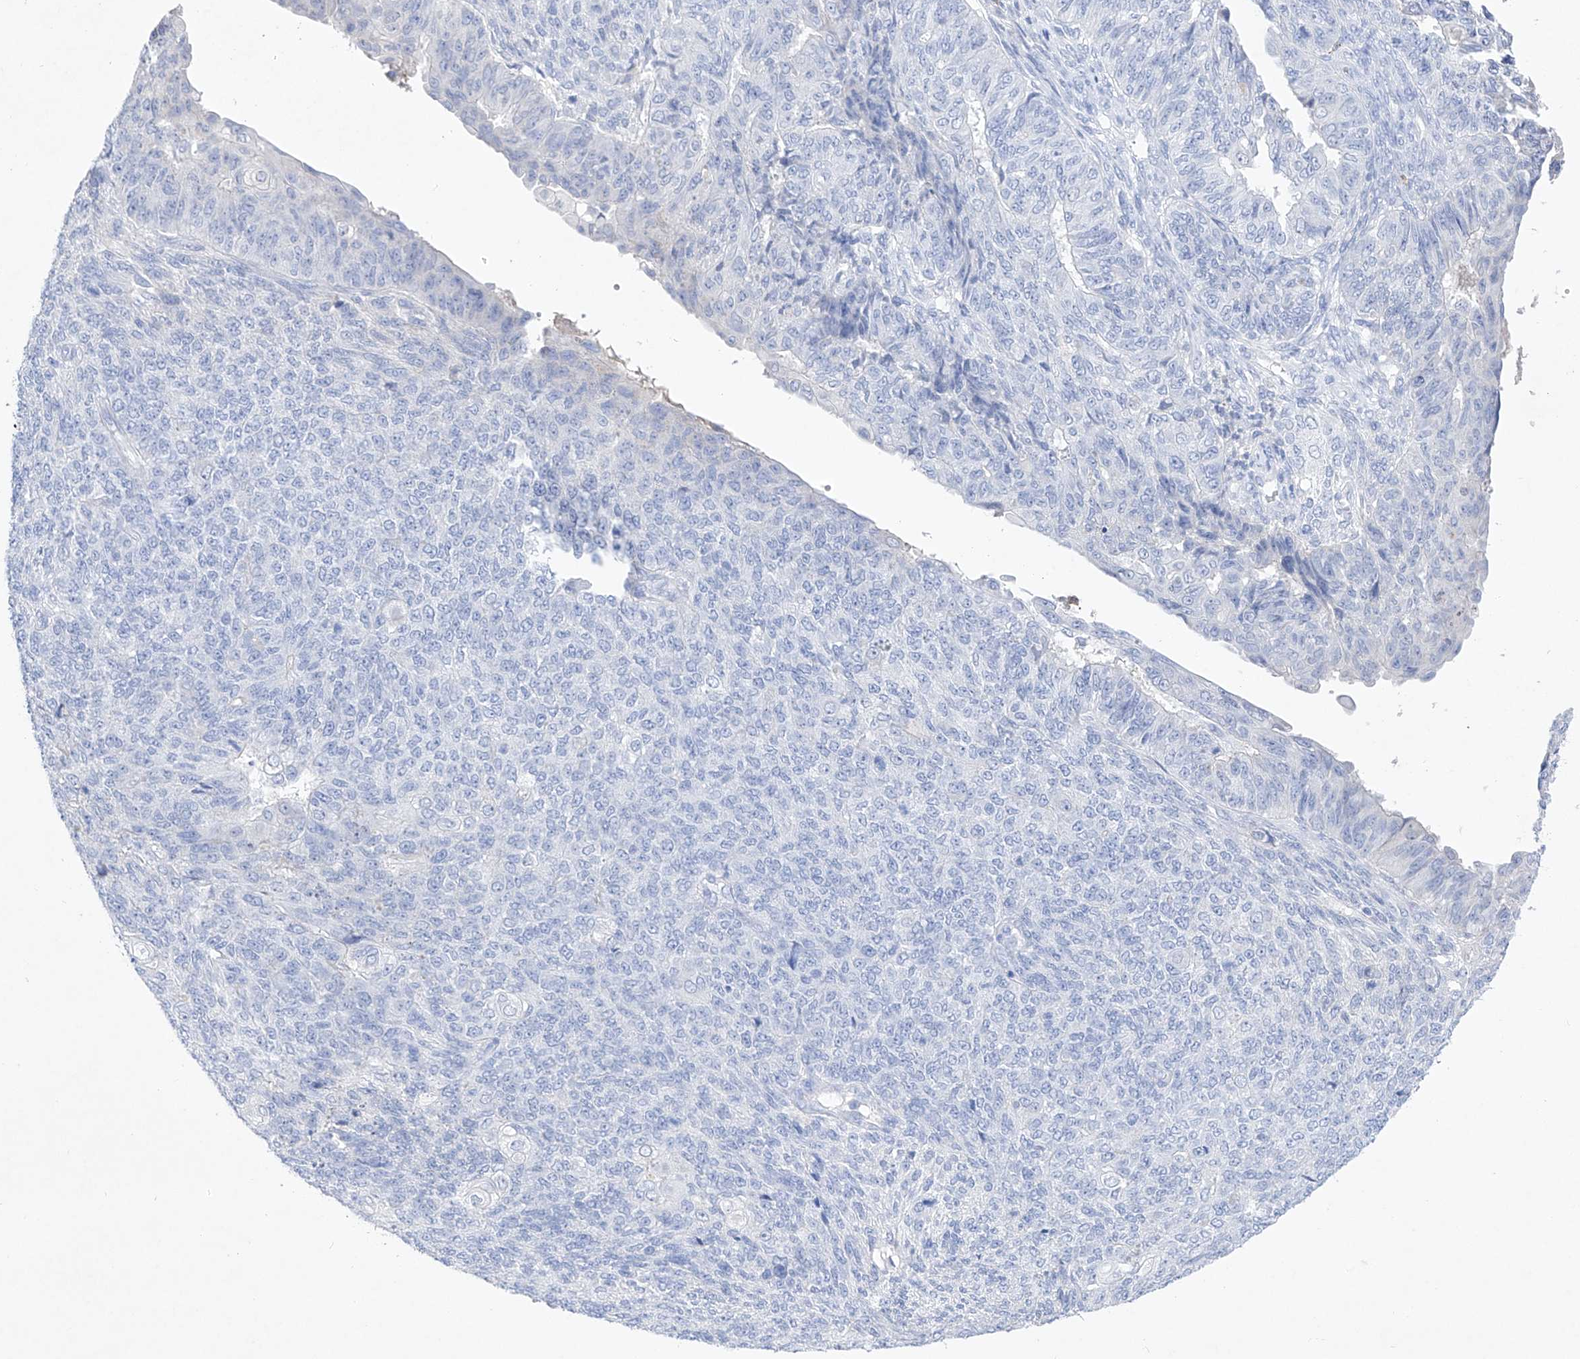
{"staining": {"intensity": "negative", "quantity": "none", "location": "none"}, "tissue": "endometrial cancer", "cell_type": "Tumor cells", "image_type": "cancer", "snomed": [{"axis": "morphology", "description": "Adenocarcinoma, NOS"}, {"axis": "topography", "description": "Endometrium"}], "caption": "High magnification brightfield microscopy of endometrial cancer stained with DAB (brown) and counterstained with hematoxylin (blue): tumor cells show no significant expression. Brightfield microscopy of immunohistochemistry (IHC) stained with DAB (3,3'-diaminobenzidine) (brown) and hematoxylin (blue), captured at high magnification.", "gene": "TM7SF2", "patient": {"sex": "female", "age": 32}}